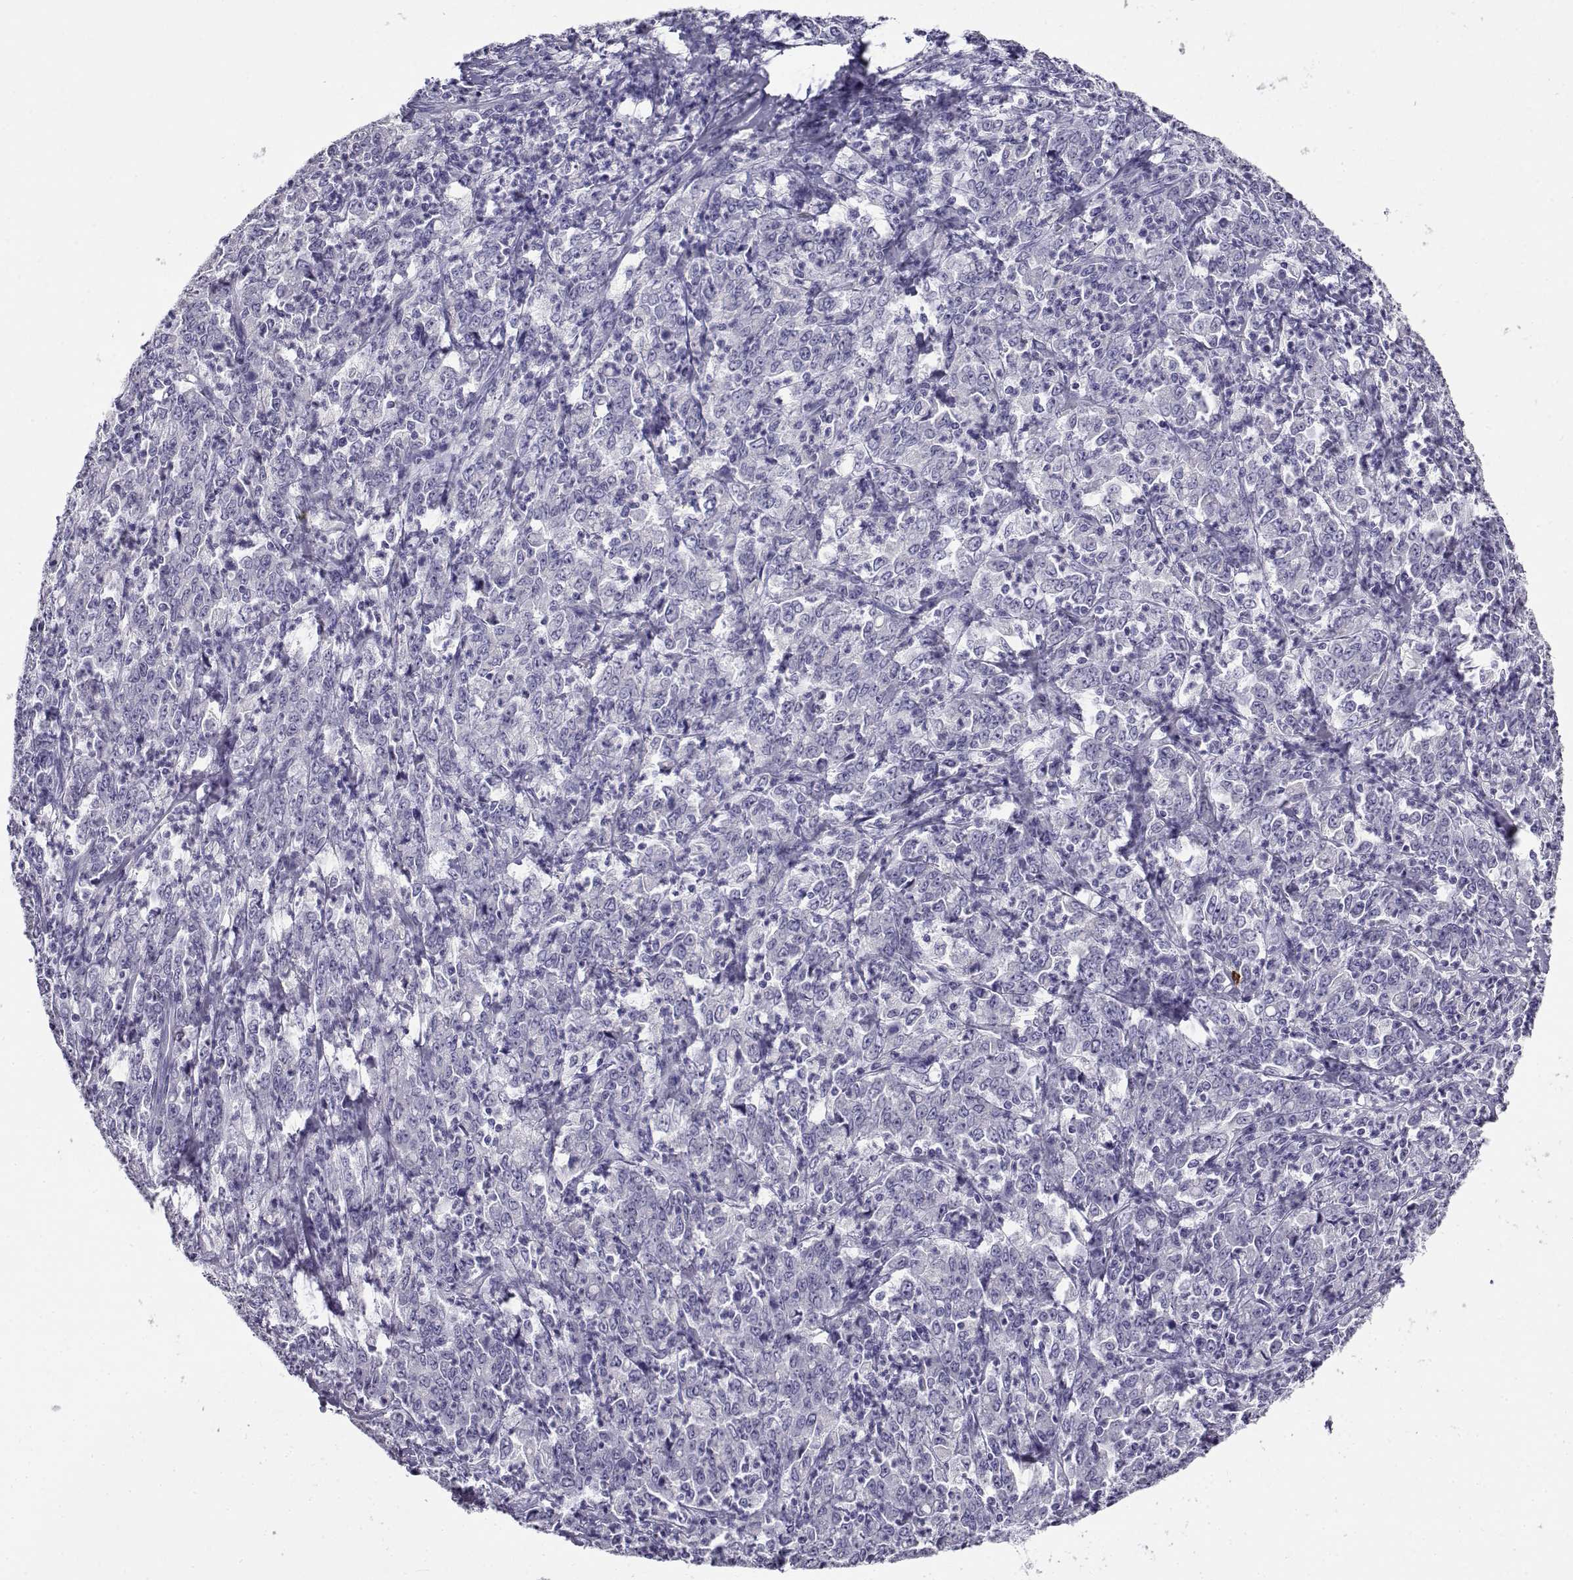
{"staining": {"intensity": "negative", "quantity": "none", "location": "none"}, "tissue": "stomach cancer", "cell_type": "Tumor cells", "image_type": "cancer", "snomed": [{"axis": "morphology", "description": "Adenocarcinoma, NOS"}, {"axis": "topography", "description": "Stomach, lower"}], "caption": "The histopathology image reveals no significant positivity in tumor cells of stomach cancer (adenocarcinoma).", "gene": "CABS1", "patient": {"sex": "female", "age": 71}}